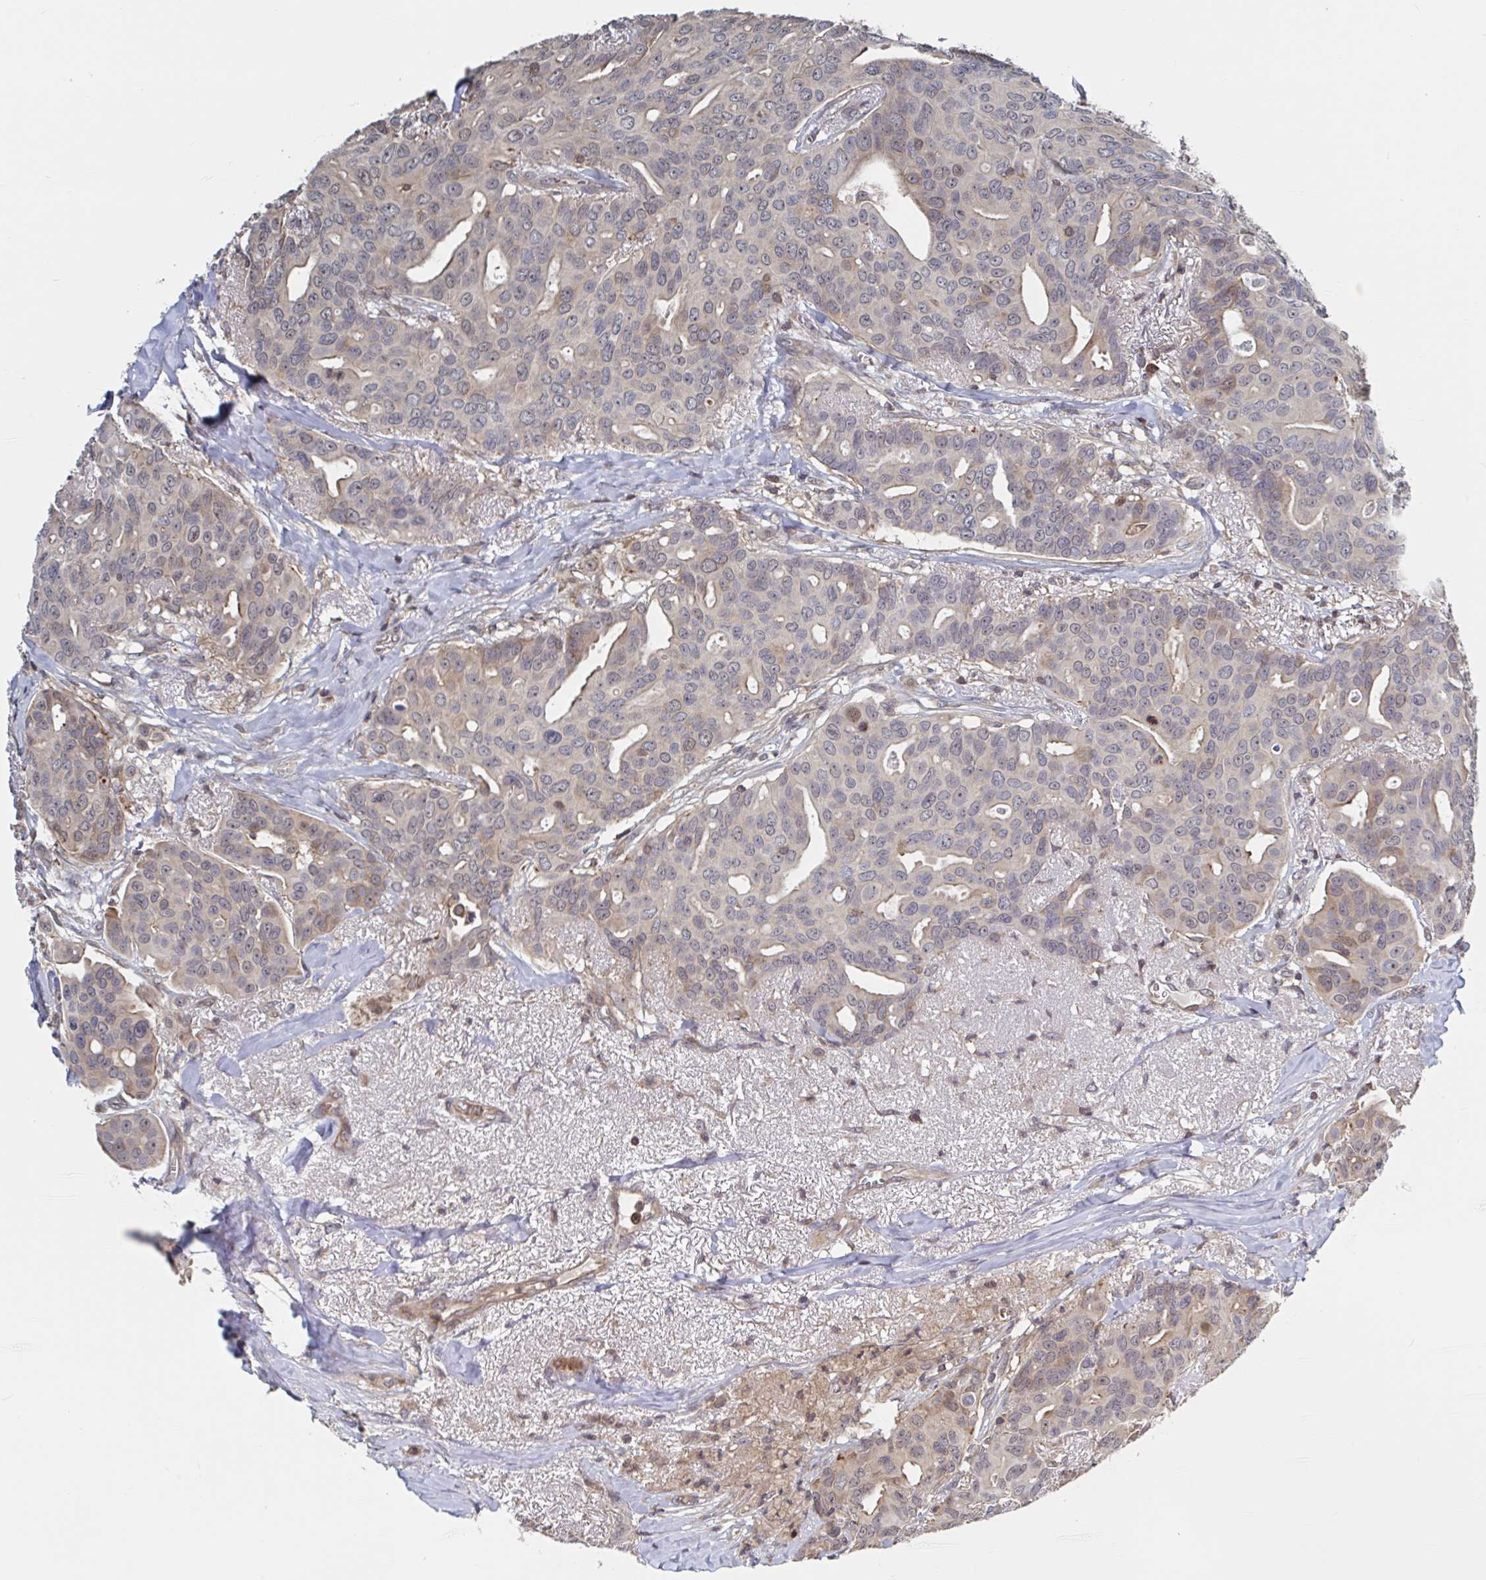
{"staining": {"intensity": "weak", "quantity": "<25%", "location": "cytoplasmic/membranous"}, "tissue": "breast cancer", "cell_type": "Tumor cells", "image_type": "cancer", "snomed": [{"axis": "morphology", "description": "Duct carcinoma"}, {"axis": "topography", "description": "Breast"}], "caption": "DAB immunohistochemical staining of human breast cancer shows no significant expression in tumor cells. (DAB immunohistochemistry with hematoxylin counter stain).", "gene": "DHRS12", "patient": {"sex": "female", "age": 54}}